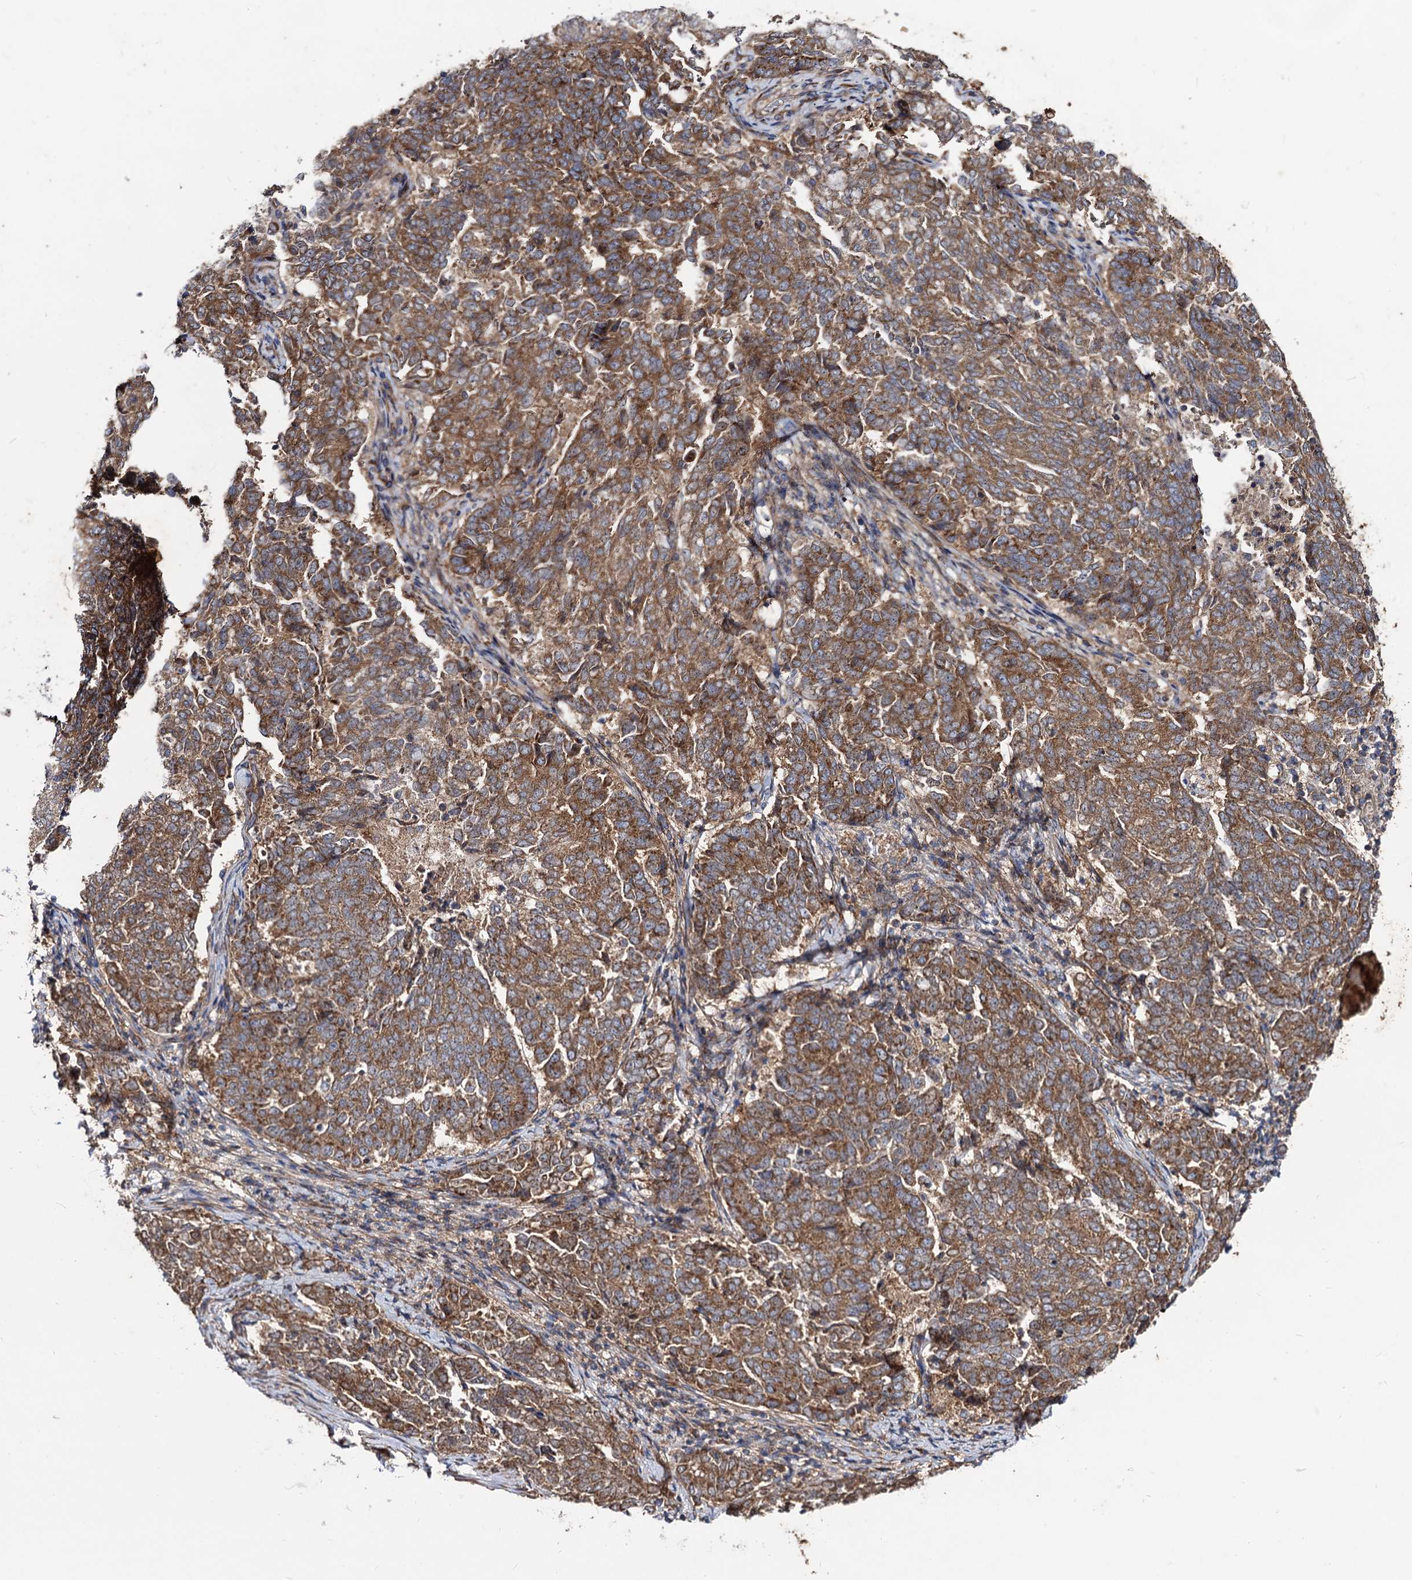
{"staining": {"intensity": "moderate", "quantity": ">75%", "location": "cytoplasmic/membranous"}, "tissue": "endometrial cancer", "cell_type": "Tumor cells", "image_type": "cancer", "snomed": [{"axis": "morphology", "description": "Adenocarcinoma, NOS"}, {"axis": "topography", "description": "Endometrium"}], "caption": "Endometrial cancer (adenocarcinoma) tissue displays moderate cytoplasmic/membranous positivity in about >75% of tumor cells (IHC, brightfield microscopy, high magnification).", "gene": "DYDC1", "patient": {"sex": "female", "age": 80}}